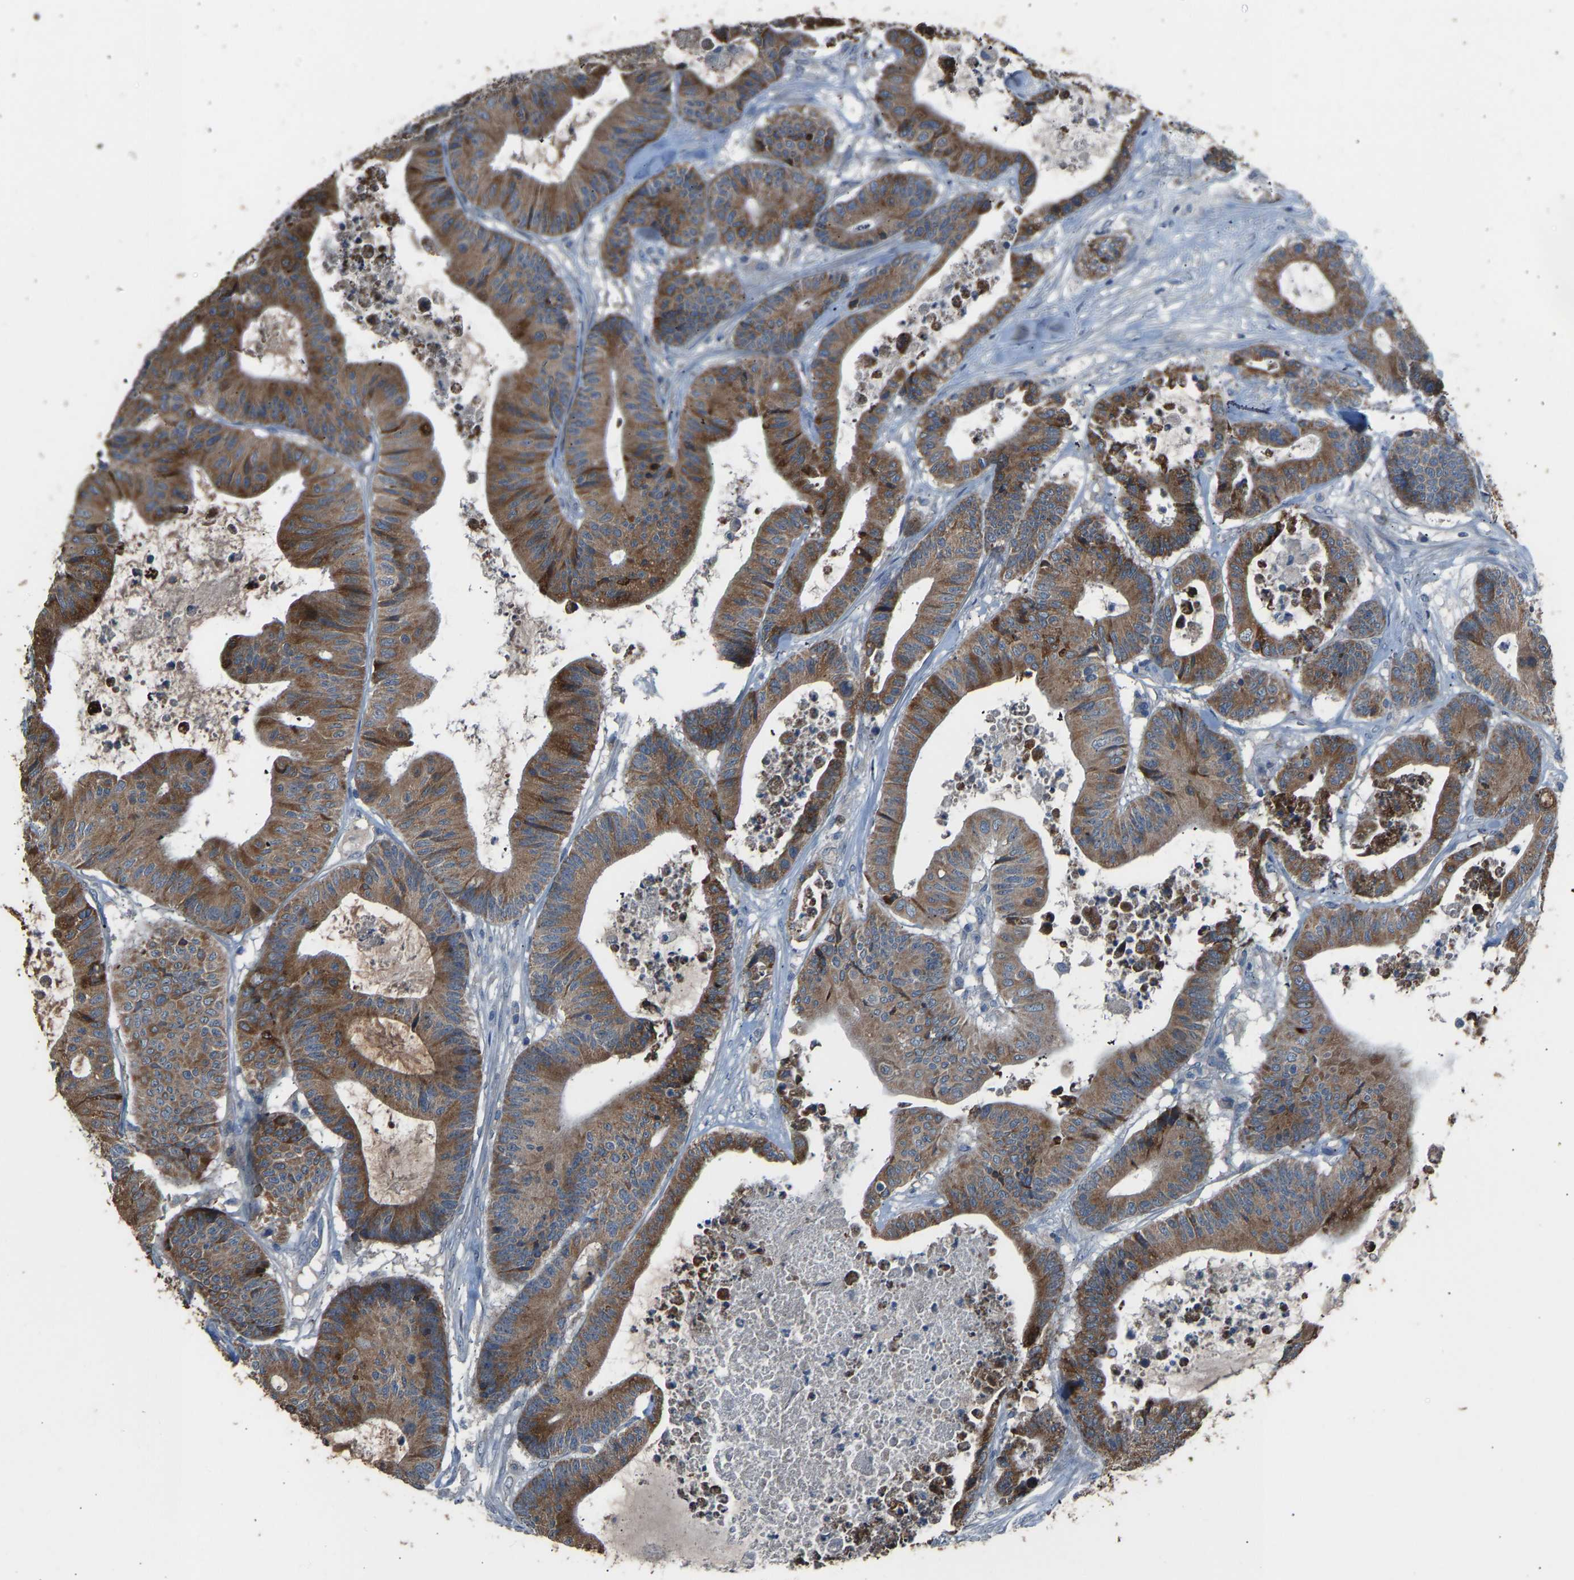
{"staining": {"intensity": "moderate", "quantity": ">75%", "location": "cytoplasmic/membranous"}, "tissue": "colorectal cancer", "cell_type": "Tumor cells", "image_type": "cancer", "snomed": [{"axis": "morphology", "description": "Adenocarcinoma, NOS"}, {"axis": "topography", "description": "Colon"}], "caption": "A brown stain shows moderate cytoplasmic/membranous staining of a protein in adenocarcinoma (colorectal) tumor cells. The staining was performed using DAB (3,3'-diaminobenzidine) to visualize the protein expression in brown, while the nuclei were stained in blue with hematoxylin (Magnification: 20x).", "gene": "TGFBR3", "patient": {"sex": "female", "age": 84}}